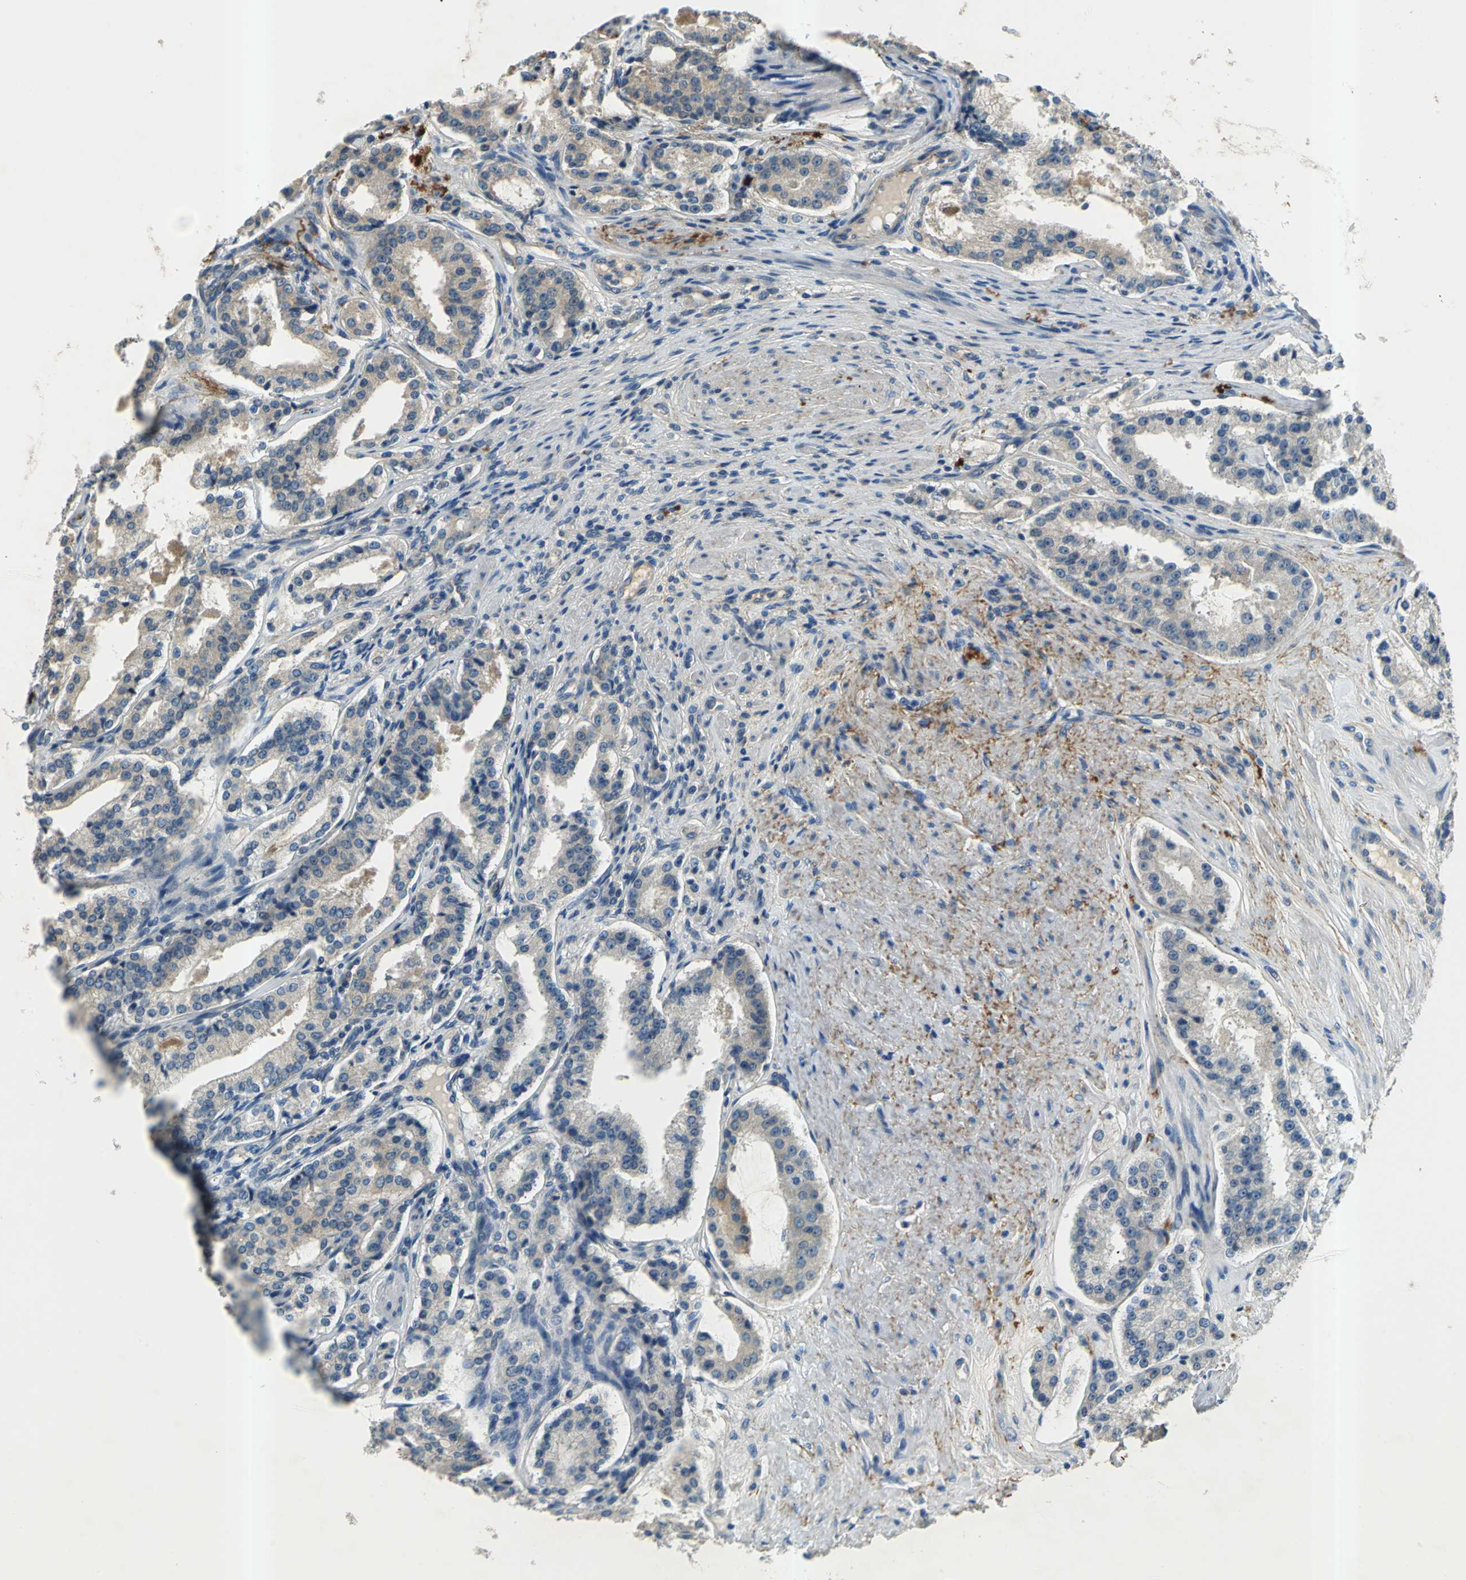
{"staining": {"intensity": "negative", "quantity": "none", "location": "none"}, "tissue": "prostate cancer", "cell_type": "Tumor cells", "image_type": "cancer", "snomed": [{"axis": "morphology", "description": "Adenocarcinoma, Medium grade"}, {"axis": "topography", "description": "Prostate"}], "caption": "High power microscopy photomicrograph of an immunohistochemistry photomicrograph of medium-grade adenocarcinoma (prostate), revealing no significant positivity in tumor cells.", "gene": "SLC16A7", "patient": {"sex": "male", "age": 72}}